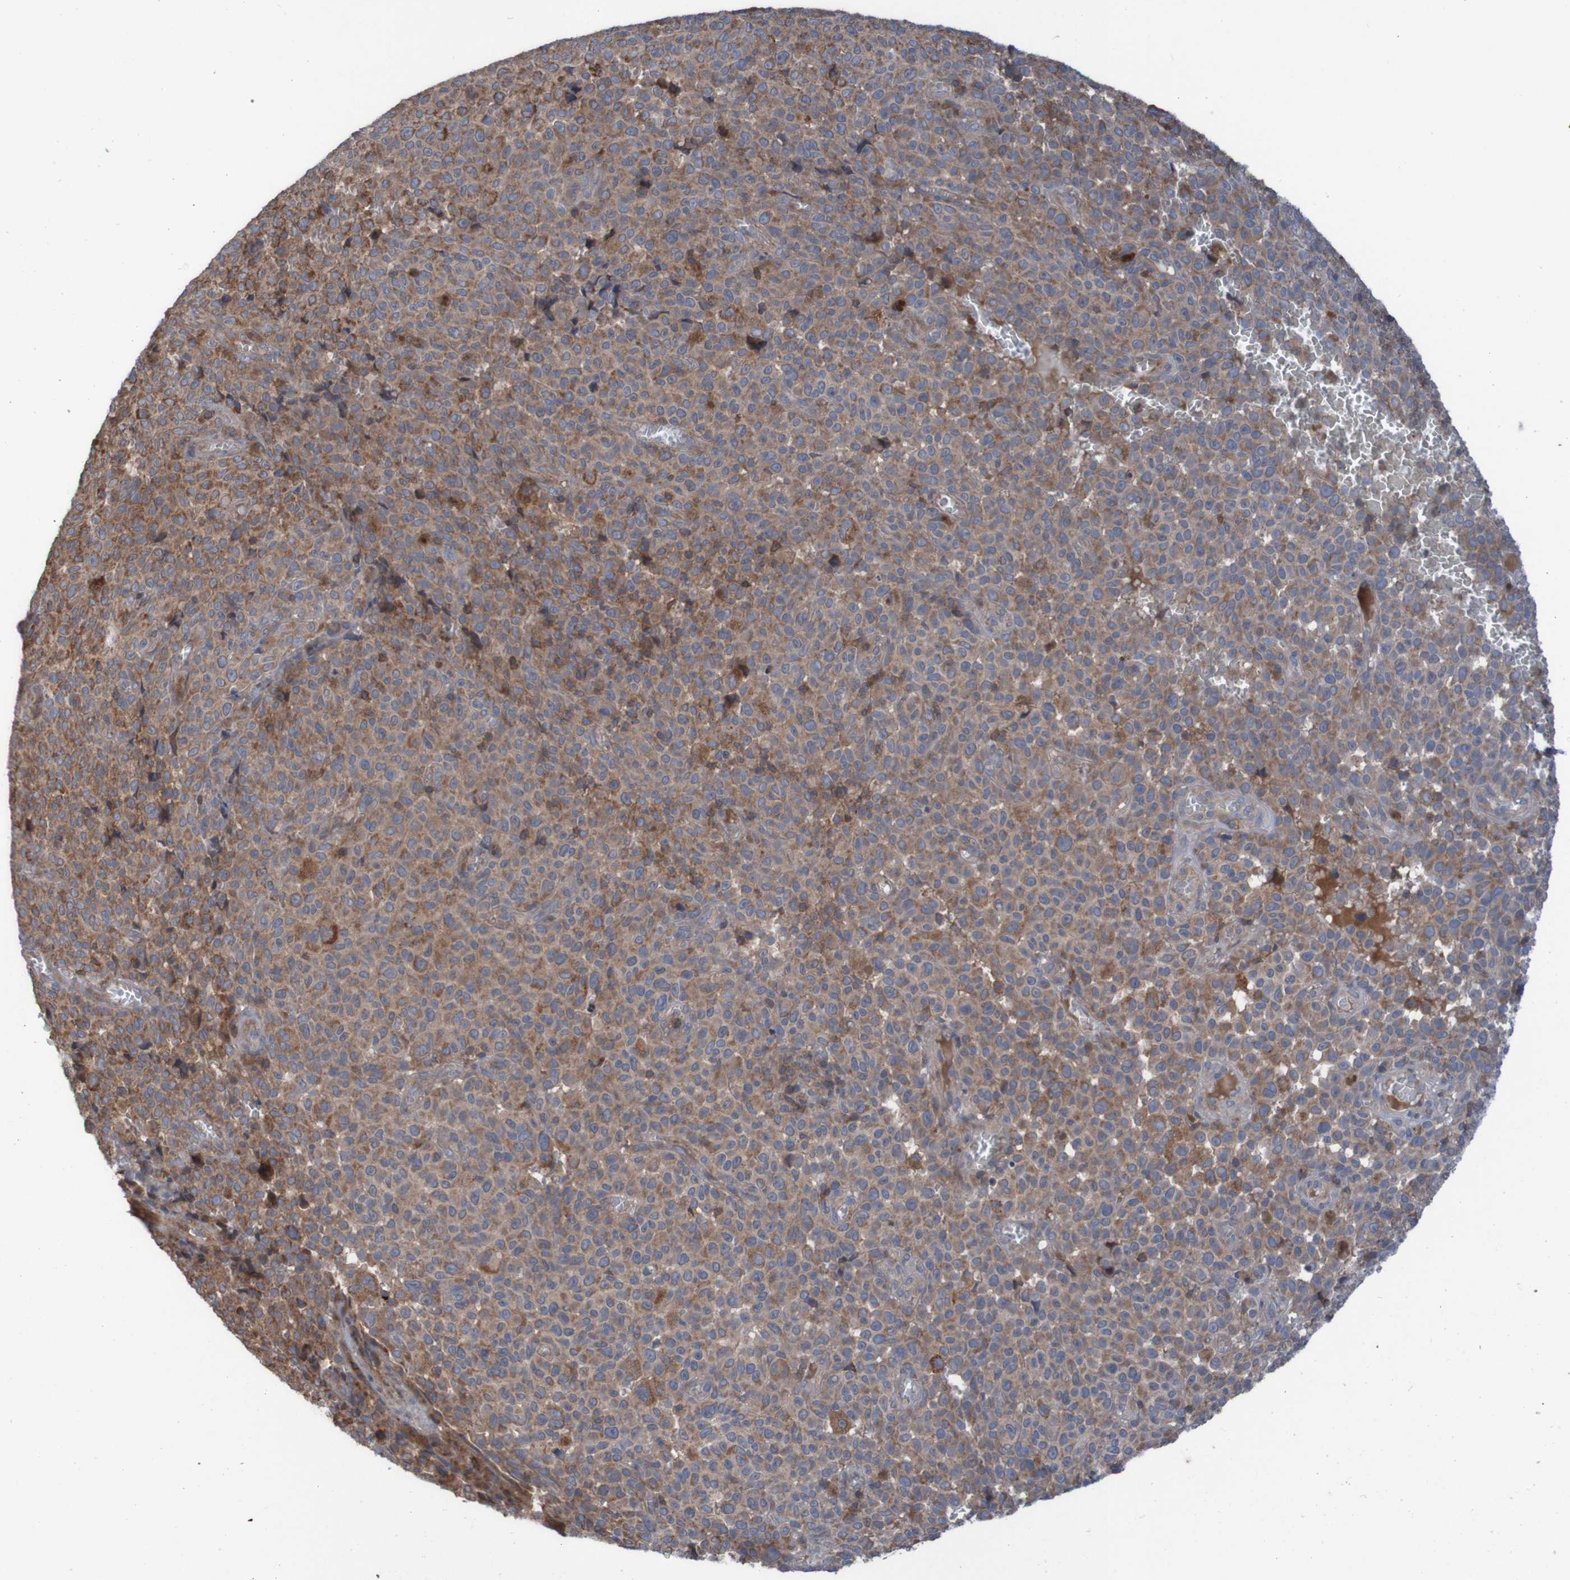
{"staining": {"intensity": "moderate", "quantity": ">75%", "location": "cytoplasmic/membranous"}, "tissue": "melanoma", "cell_type": "Tumor cells", "image_type": "cancer", "snomed": [{"axis": "morphology", "description": "Malignant melanoma, NOS"}, {"axis": "topography", "description": "Skin"}], "caption": "Immunohistochemical staining of human melanoma demonstrates moderate cytoplasmic/membranous protein expression in approximately >75% of tumor cells. The staining was performed using DAB, with brown indicating positive protein expression. Nuclei are stained blue with hematoxylin.", "gene": "PDGFB", "patient": {"sex": "female", "age": 82}}